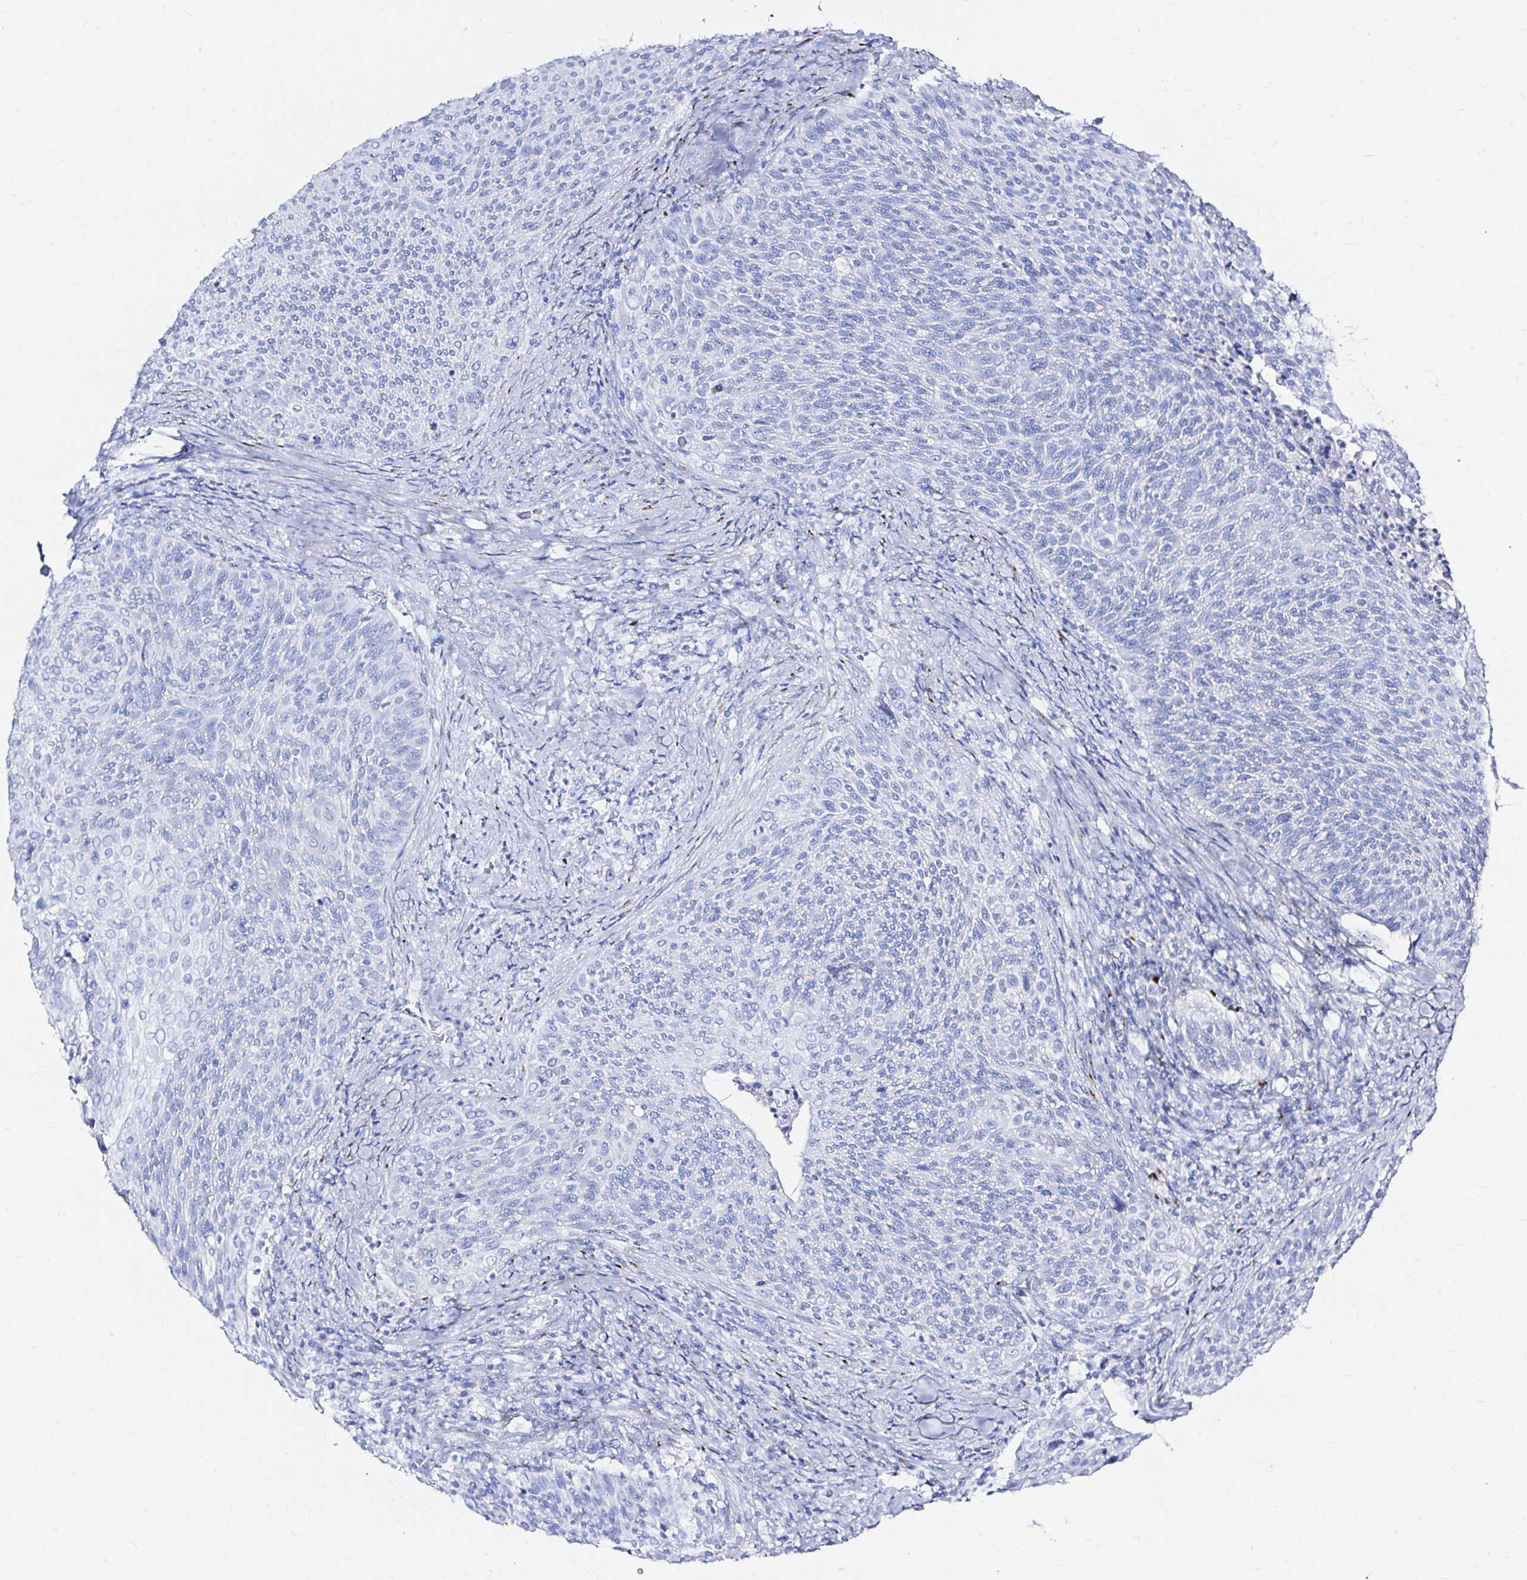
{"staining": {"intensity": "negative", "quantity": "none", "location": "none"}, "tissue": "cervical cancer", "cell_type": "Tumor cells", "image_type": "cancer", "snomed": [{"axis": "morphology", "description": "Squamous cell carcinoma, NOS"}, {"axis": "topography", "description": "Cervix"}], "caption": "Tumor cells show no significant expression in cervical cancer (squamous cell carcinoma). (DAB (3,3'-diaminobenzidine) IHC, high magnification).", "gene": "ZNF432", "patient": {"sex": "female", "age": 31}}